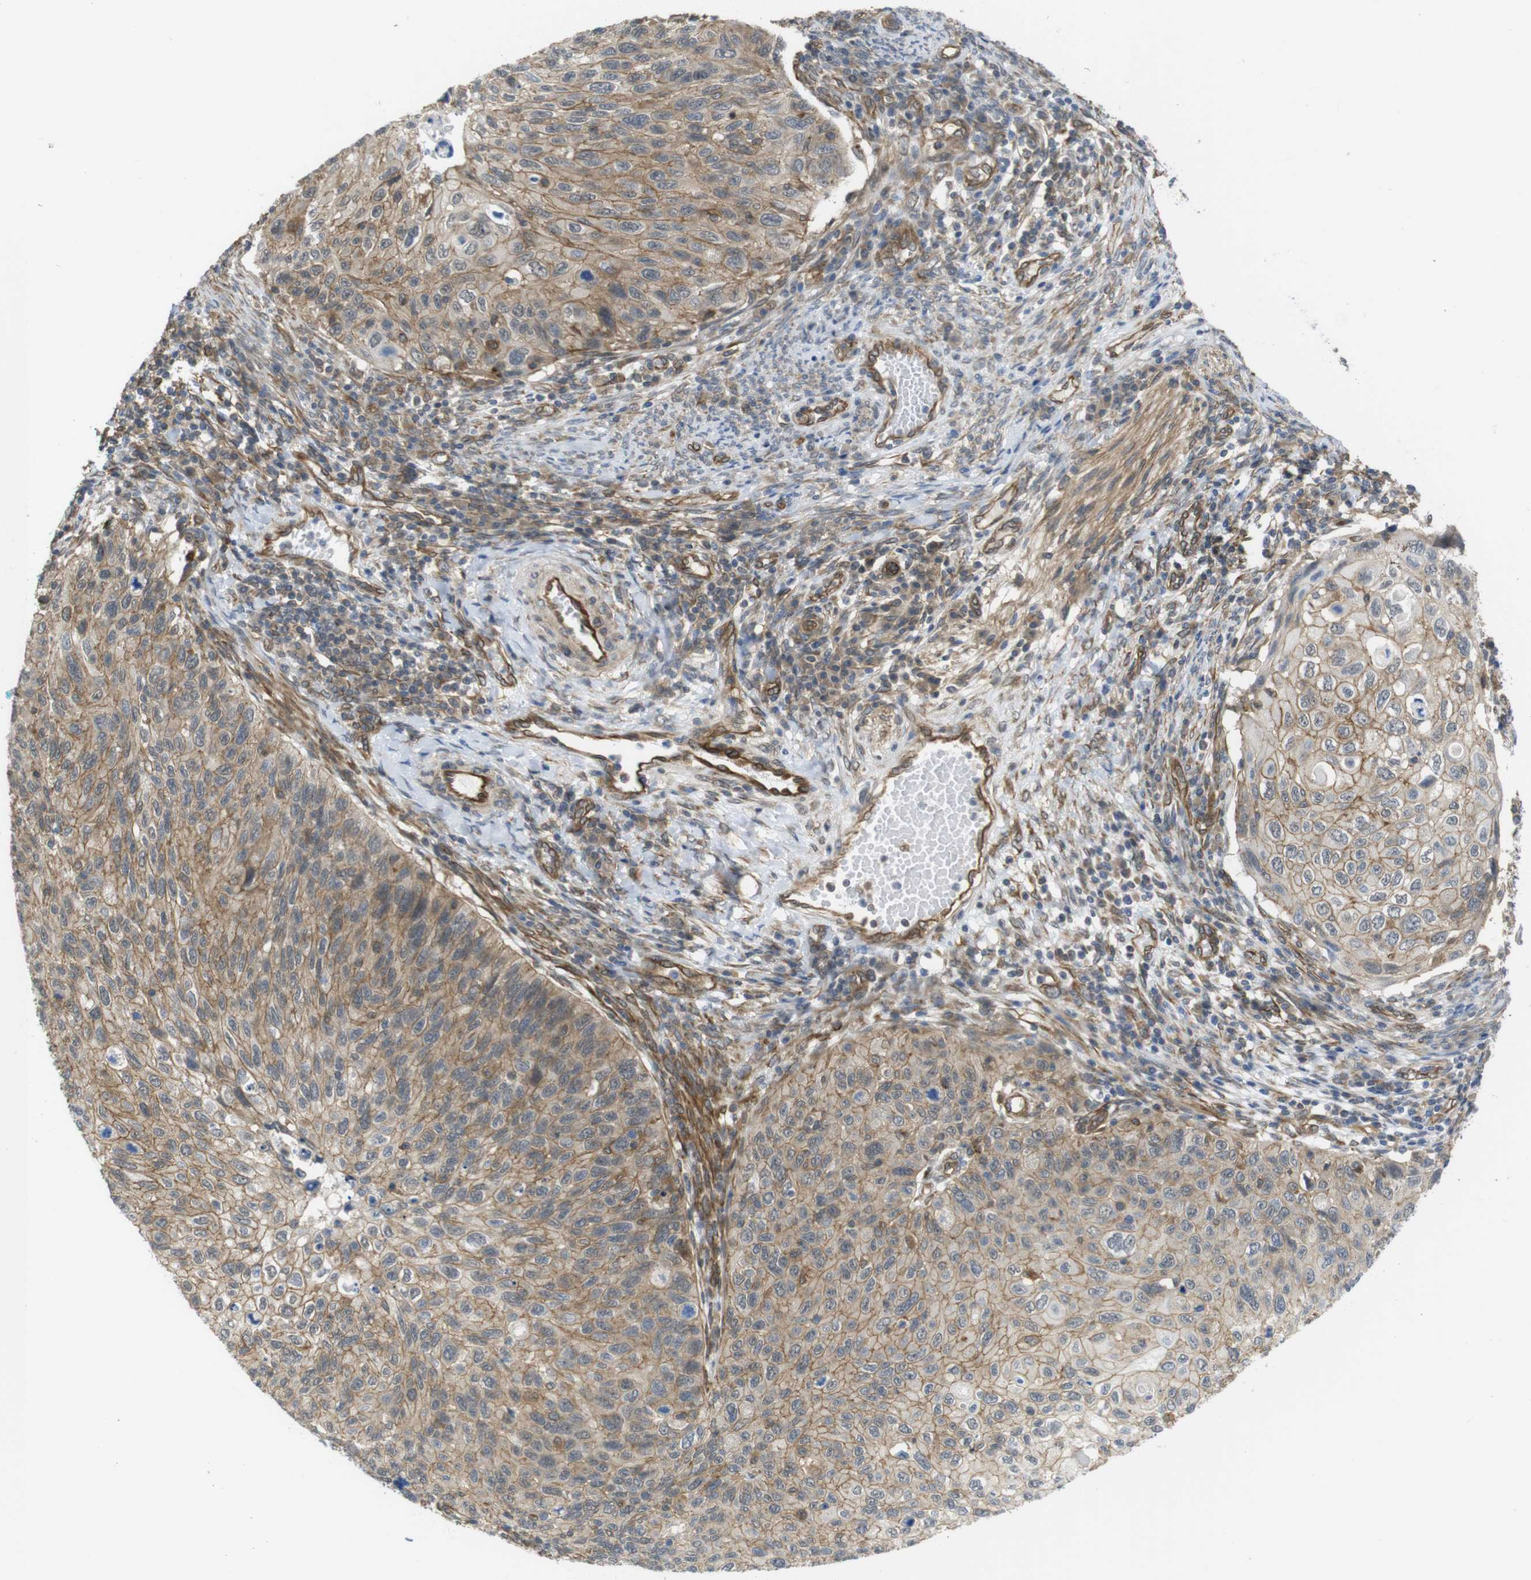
{"staining": {"intensity": "moderate", "quantity": ">75%", "location": "cytoplasmic/membranous"}, "tissue": "cervical cancer", "cell_type": "Tumor cells", "image_type": "cancer", "snomed": [{"axis": "morphology", "description": "Squamous cell carcinoma, NOS"}, {"axis": "topography", "description": "Cervix"}], "caption": "High-power microscopy captured an immunohistochemistry (IHC) micrograph of squamous cell carcinoma (cervical), revealing moderate cytoplasmic/membranous staining in approximately >75% of tumor cells.", "gene": "ZDHHC5", "patient": {"sex": "female", "age": 70}}